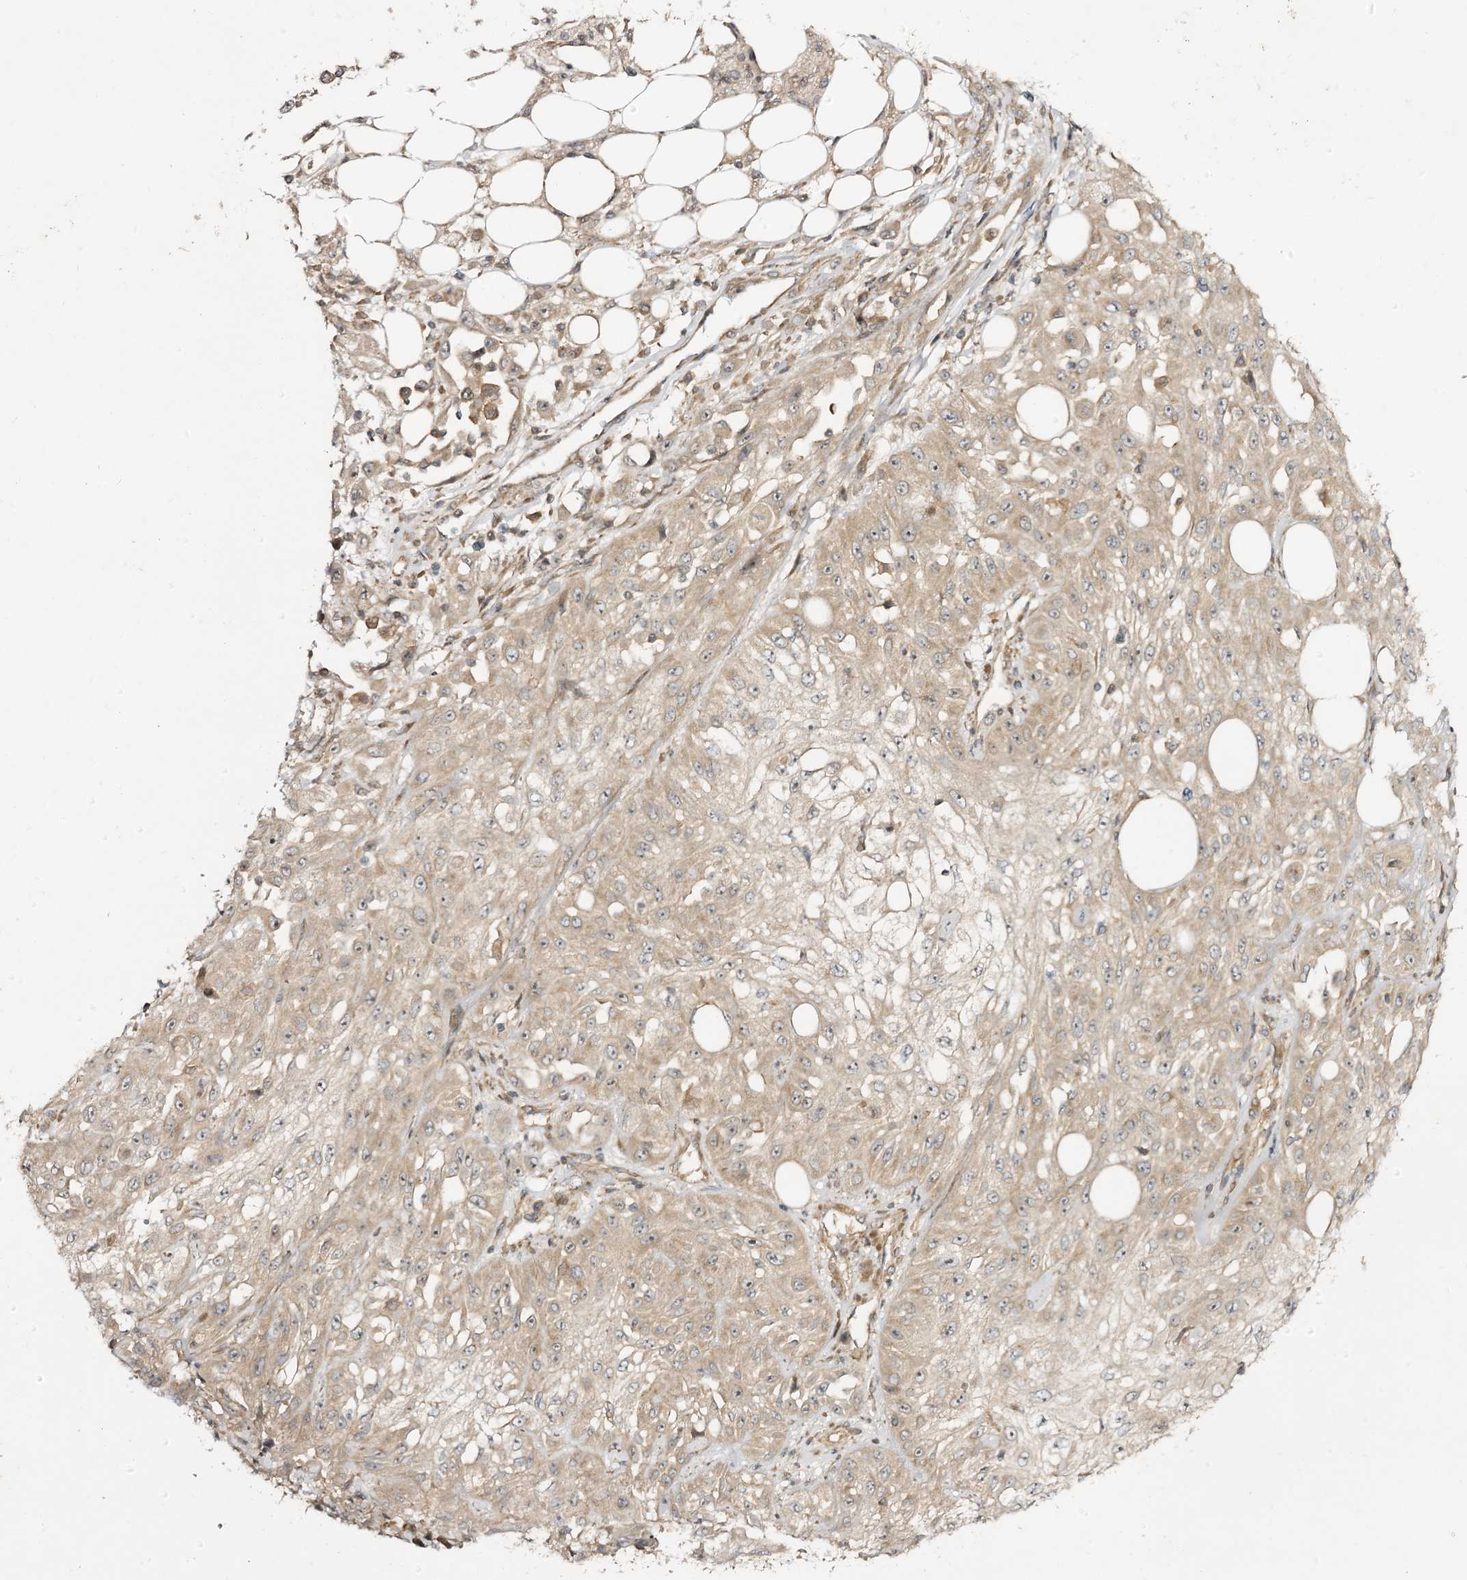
{"staining": {"intensity": "moderate", "quantity": ">75%", "location": "cytoplasmic/membranous"}, "tissue": "skin cancer", "cell_type": "Tumor cells", "image_type": "cancer", "snomed": [{"axis": "morphology", "description": "Squamous cell carcinoma, NOS"}, {"axis": "morphology", "description": "Squamous cell carcinoma, metastatic, NOS"}, {"axis": "topography", "description": "Skin"}, {"axis": "topography", "description": "Lymph node"}], "caption": "Skin cancer stained with a protein marker displays moderate staining in tumor cells.", "gene": "C11orf80", "patient": {"sex": "male", "age": 75}}